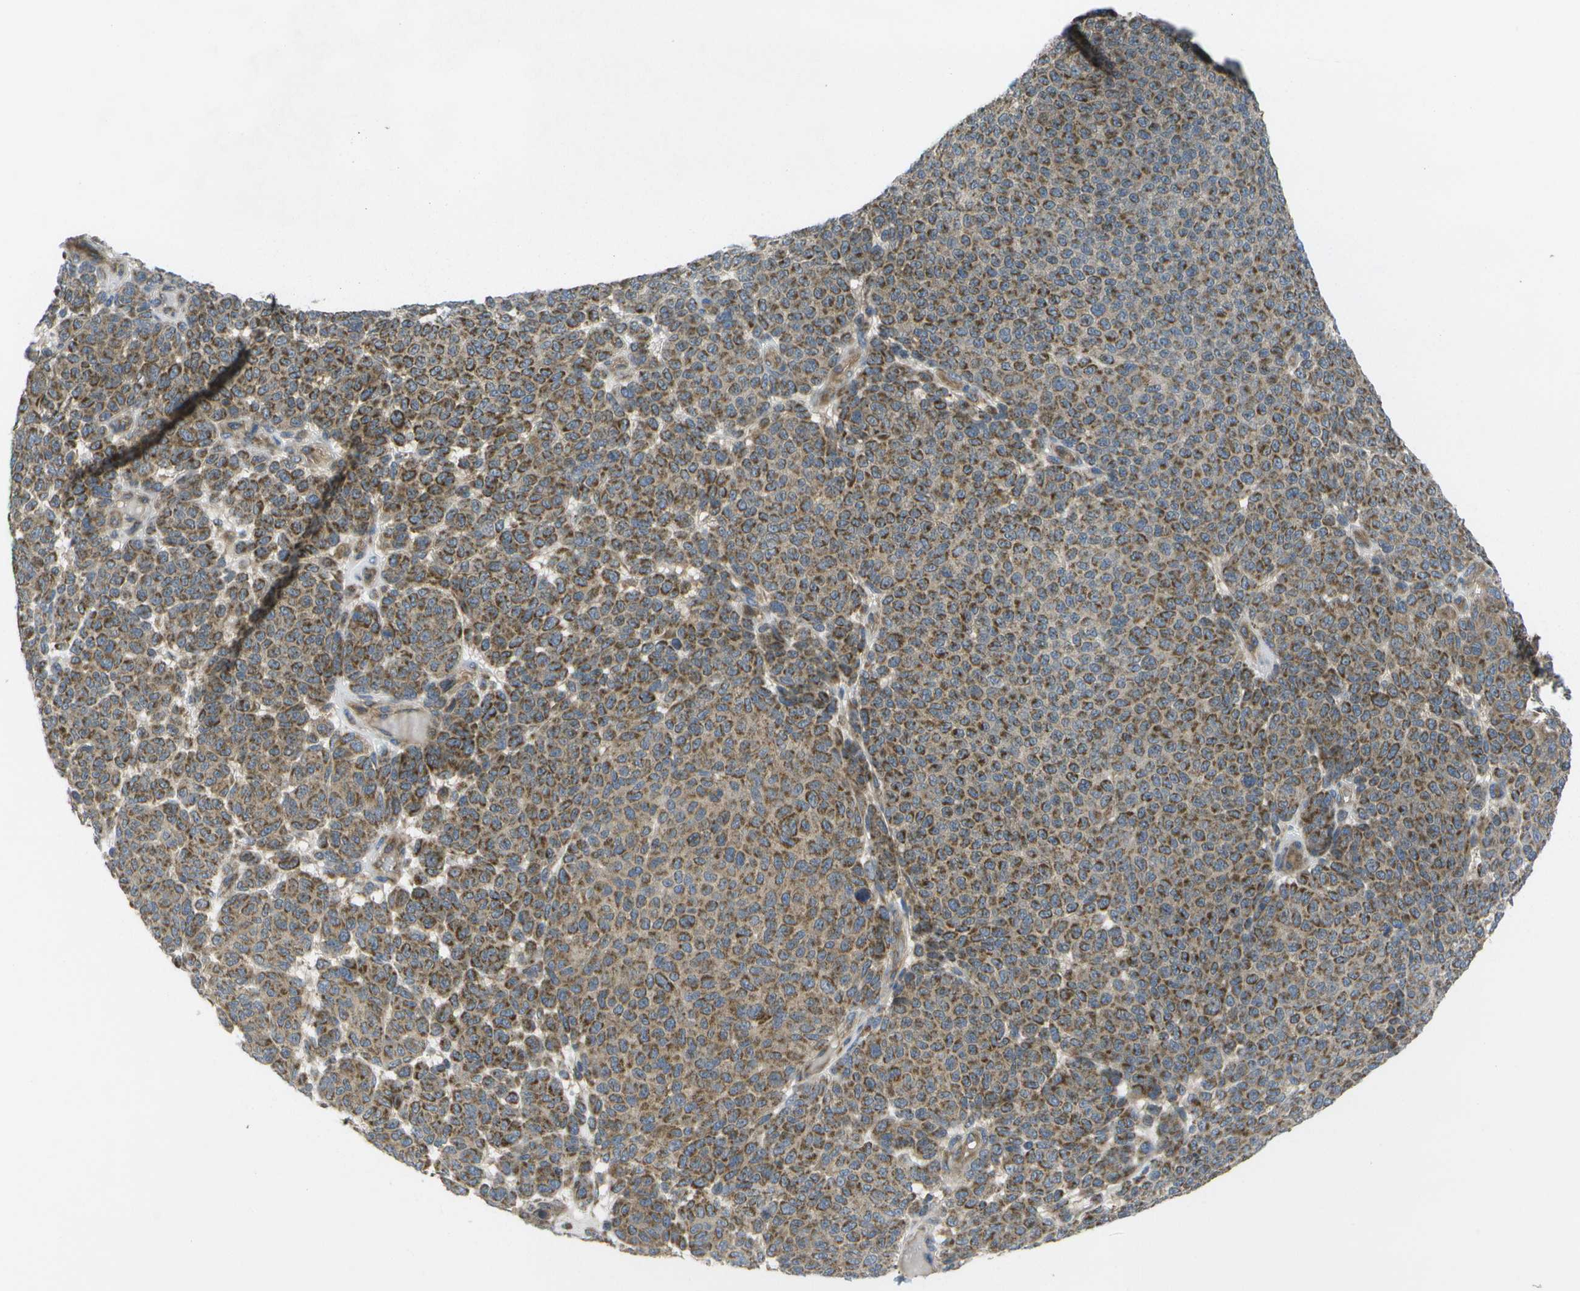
{"staining": {"intensity": "moderate", "quantity": ">75%", "location": "cytoplasmic/membranous"}, "tissue": "melanoma", "cell_type": "Tumor cells", "image_type": "cancer", "snomed": [{"axis": "morphology", "description": "Malignant melanoma, NOS"}, {"axis": "topography", "description": "Skin"}], "caption": "The micrograph displays a brown stain indicating the presence of a protein in the cytoplasmic/membranous of tumor cells in malignant melanoma.", "gene": "DPM3", "patient": {"sex": "male", "age": 59}}